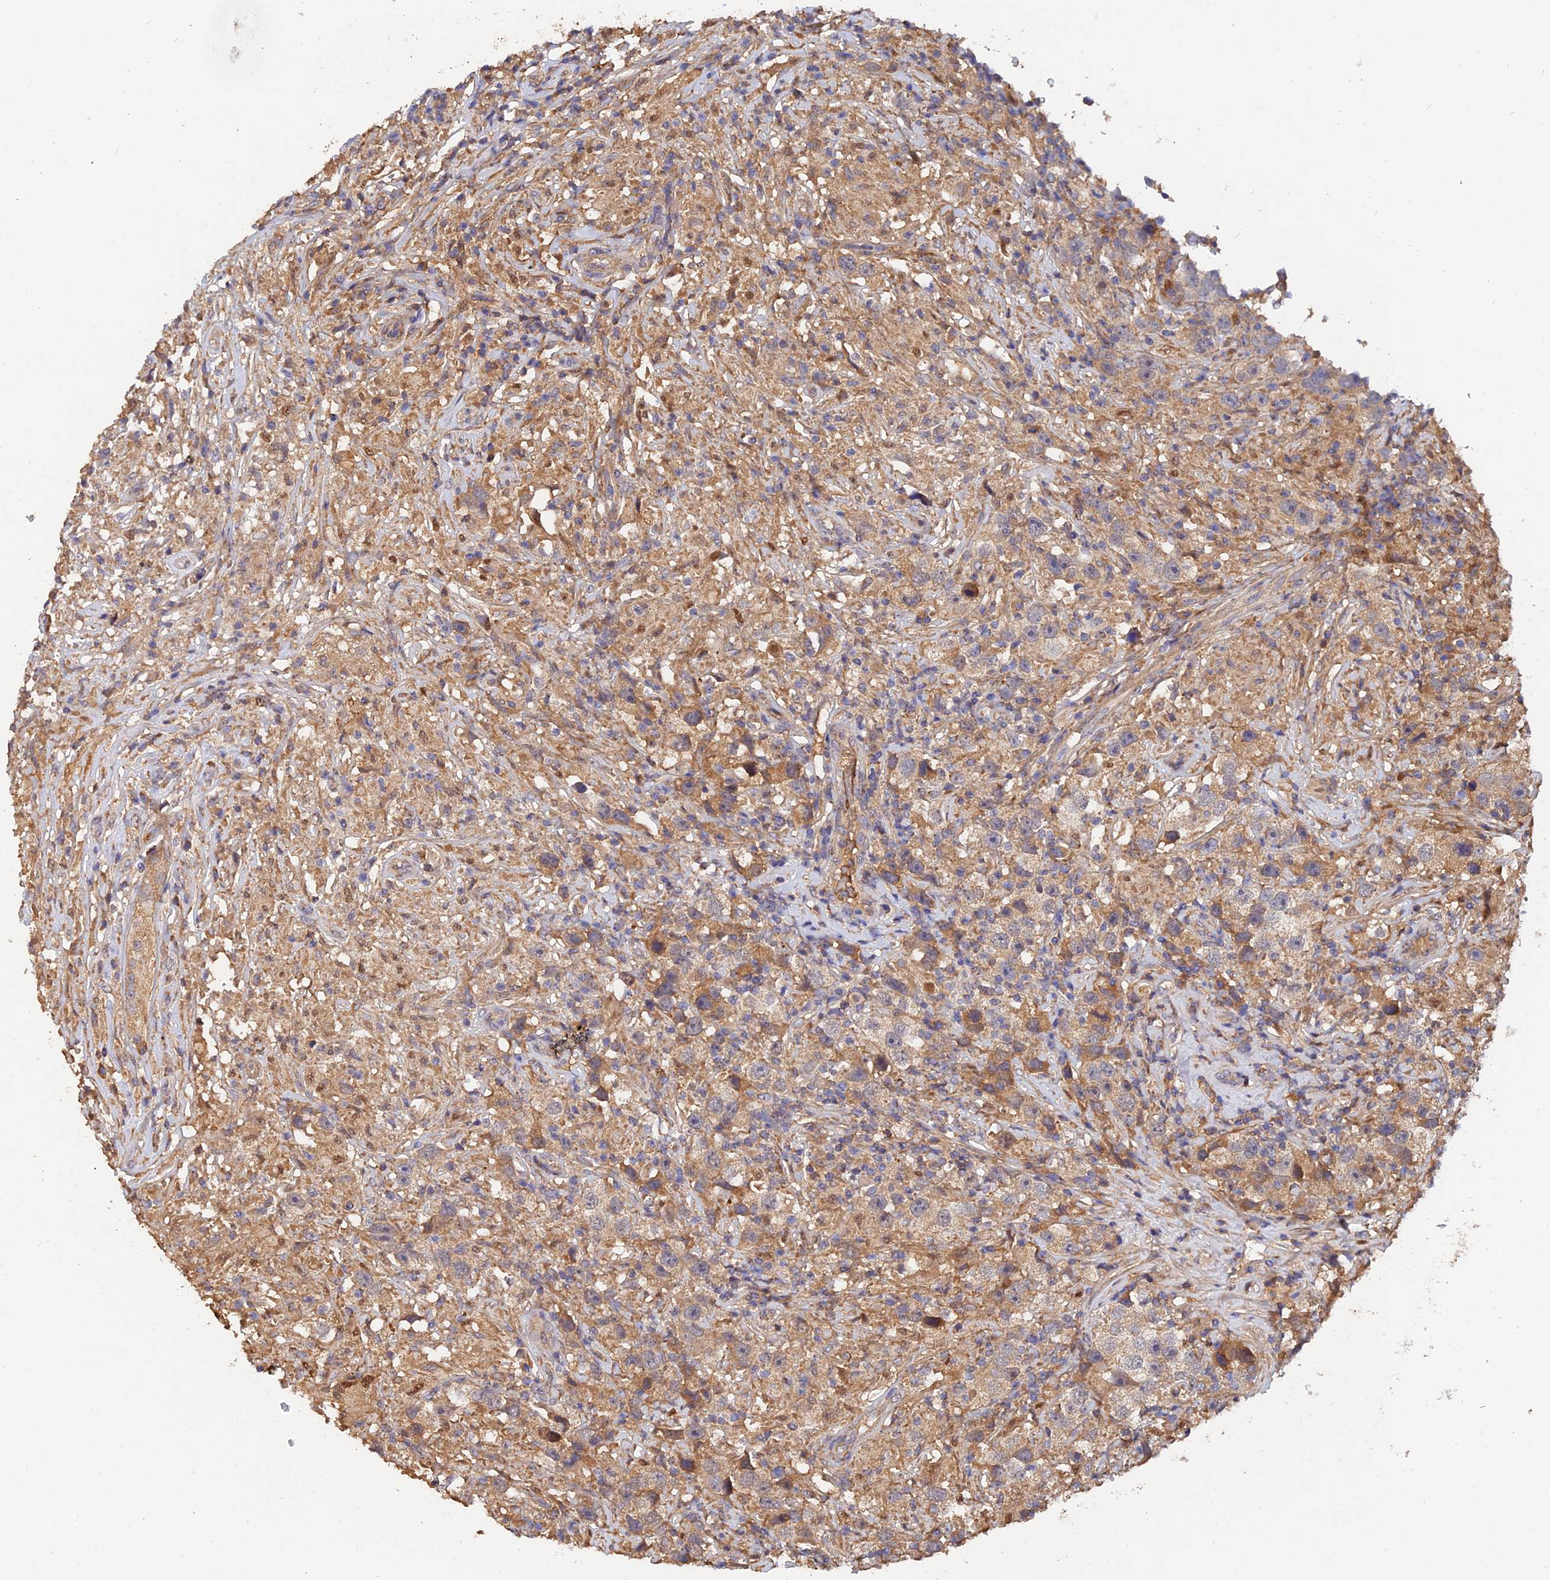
{"staining": {"intensity": "moderate", "quantity": "25%-75%", "location": "cytoplasmic/membranous"}, "tissue": "testis cancer", "cell_type": "Tumor cells", "image_type": "cancer", "snomed": [{"axis": "morphology", "description": "Seminoma, NOS"}, {"axis": "topography", "description": "Testis"}], "caption": "Testis cancer stained with a protein marker demonstrates moderate staining in tumor cells.", "gene": "SLC38A11", "patient": {"sex": "male", "age": 49}}